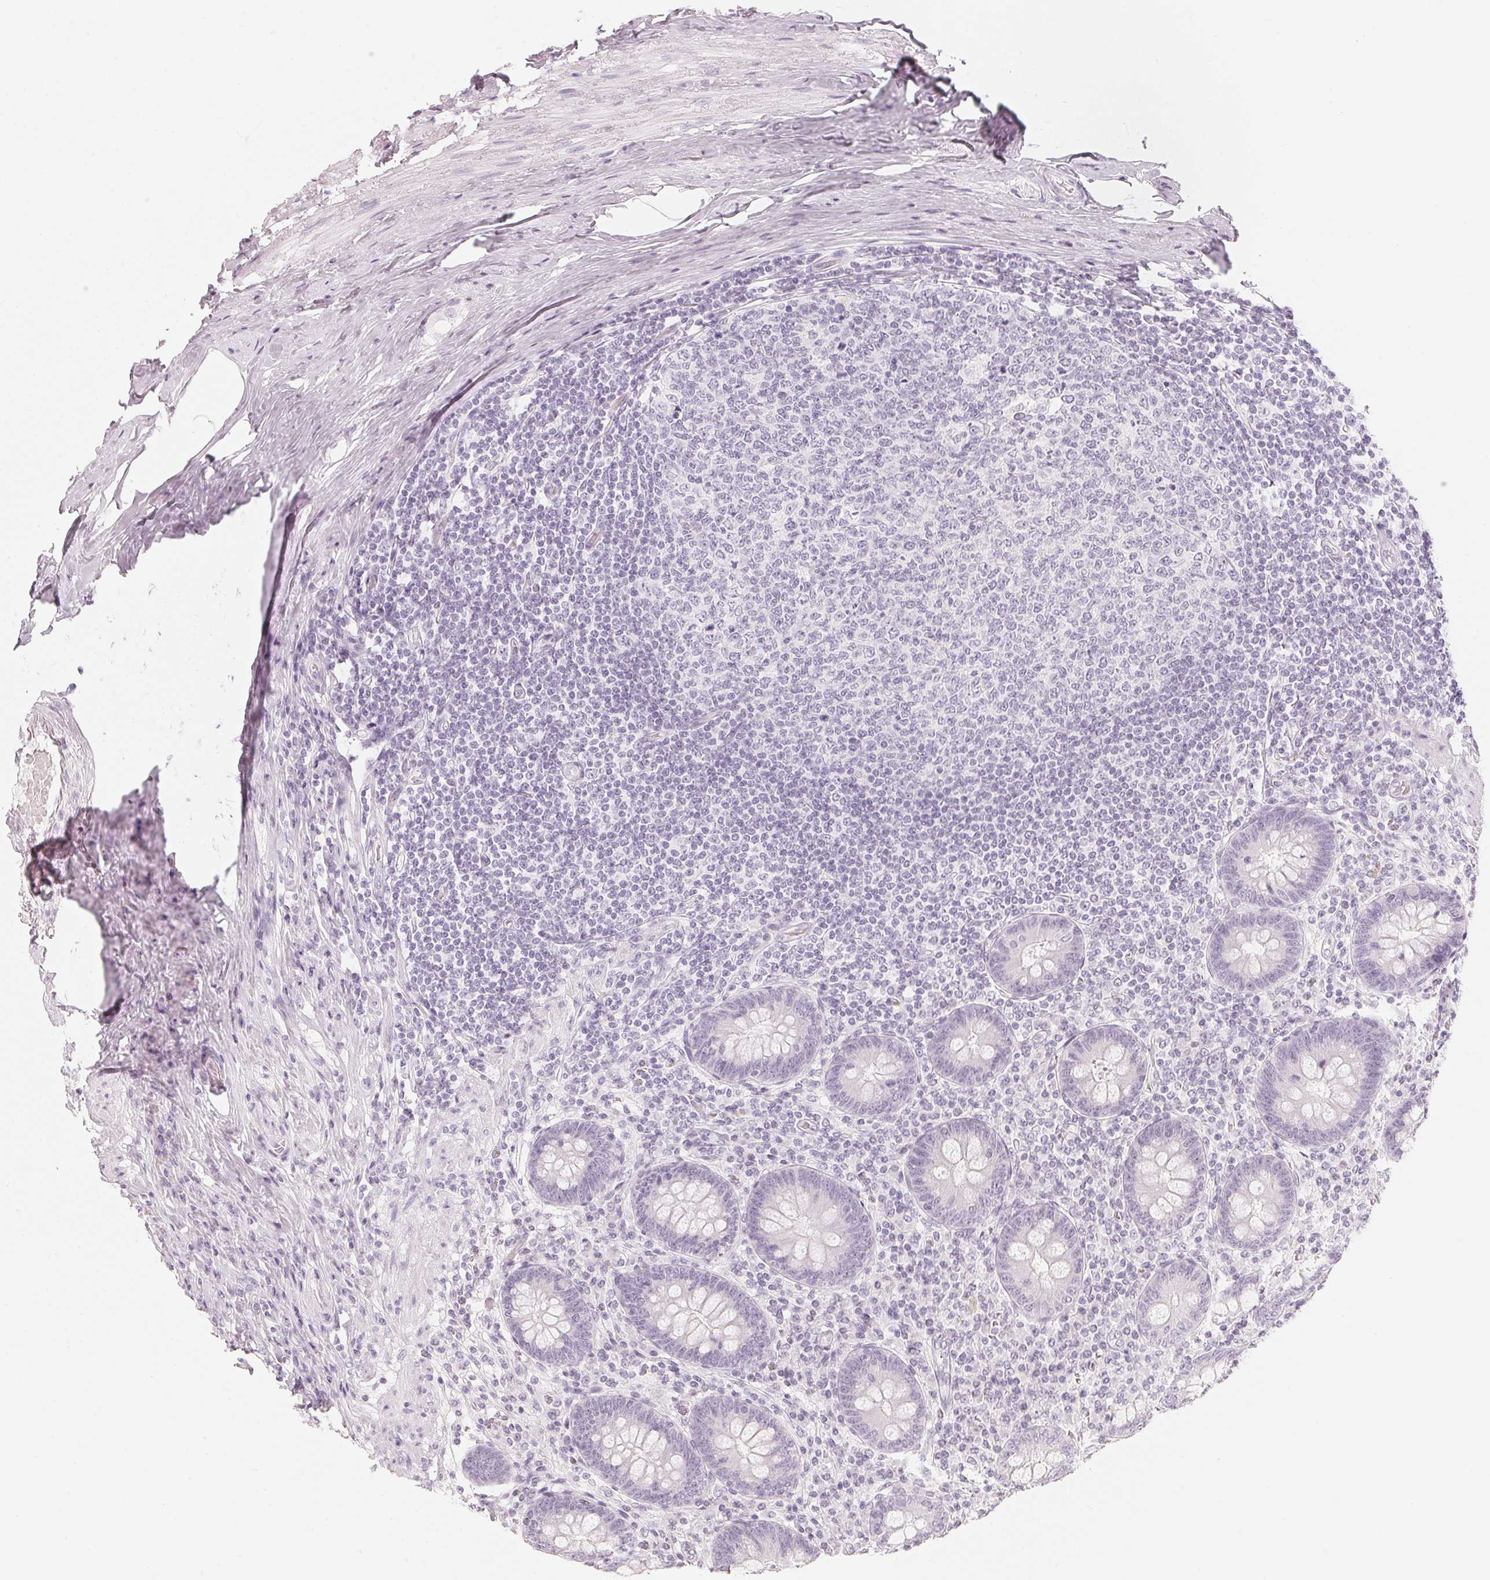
{"staining": {"intensity": "negative", "quantity": "none", "location": "none"}, "tissue": "appendix", "cell_type": "Glandular cells", "image_type": "normal", "snomed": [{"axis": "morphology", "description": "Normal tissue, NOS"}, {"axis": "topography", "description": "Appendix"}], "caption": "Immunohistochemistry (IHC) of unremarkable human appendix reveals no positivity in glandular cells. The staining was performed using DAB to visualize the protein expression in brown, while the nuclei were stained in blue with hematoxylin (Magnification: 20x).", "gene": "SLC22A8", "patient": {"sex": "male", "age": 71}}